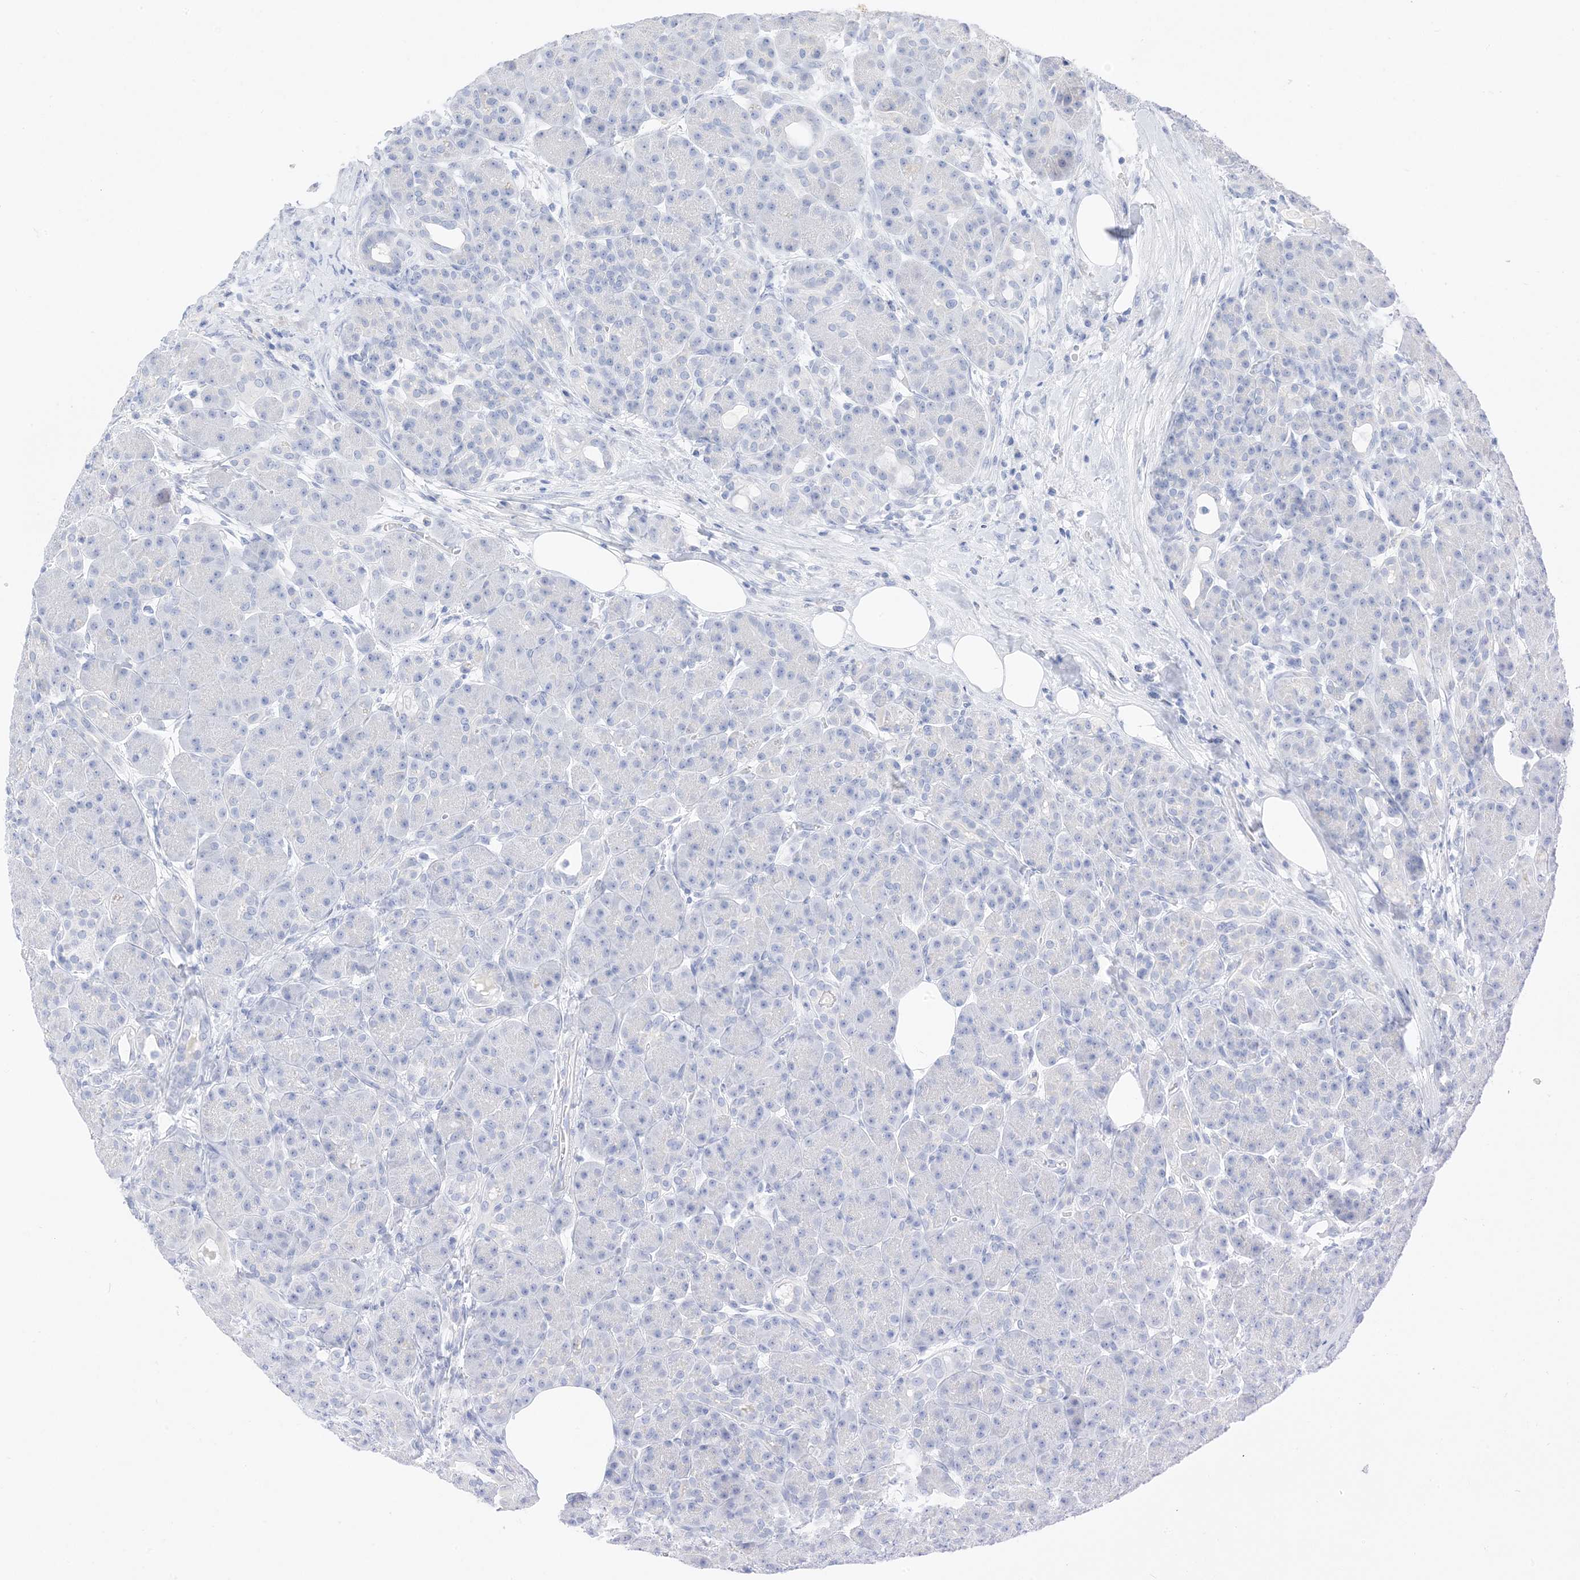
{"staining": {"intensity": "negative", "quantity": "none", "location": "none"}, "tissue": "pancreas", "cell_type": "Exocrine glandular cells", "image_type": "normal", "snomed": [{"axis": "morphology", "description": "Normal tissue, NOS"}, {"axis": "topography", "description": "Pancreas"}], "caption": "IHC micrograph of normal pancreas stained for a protein (brown), which displays no staining in exocrine glandular cells.", "gene": "MUC17", "patient": {"sex": "male", "age": 63}}